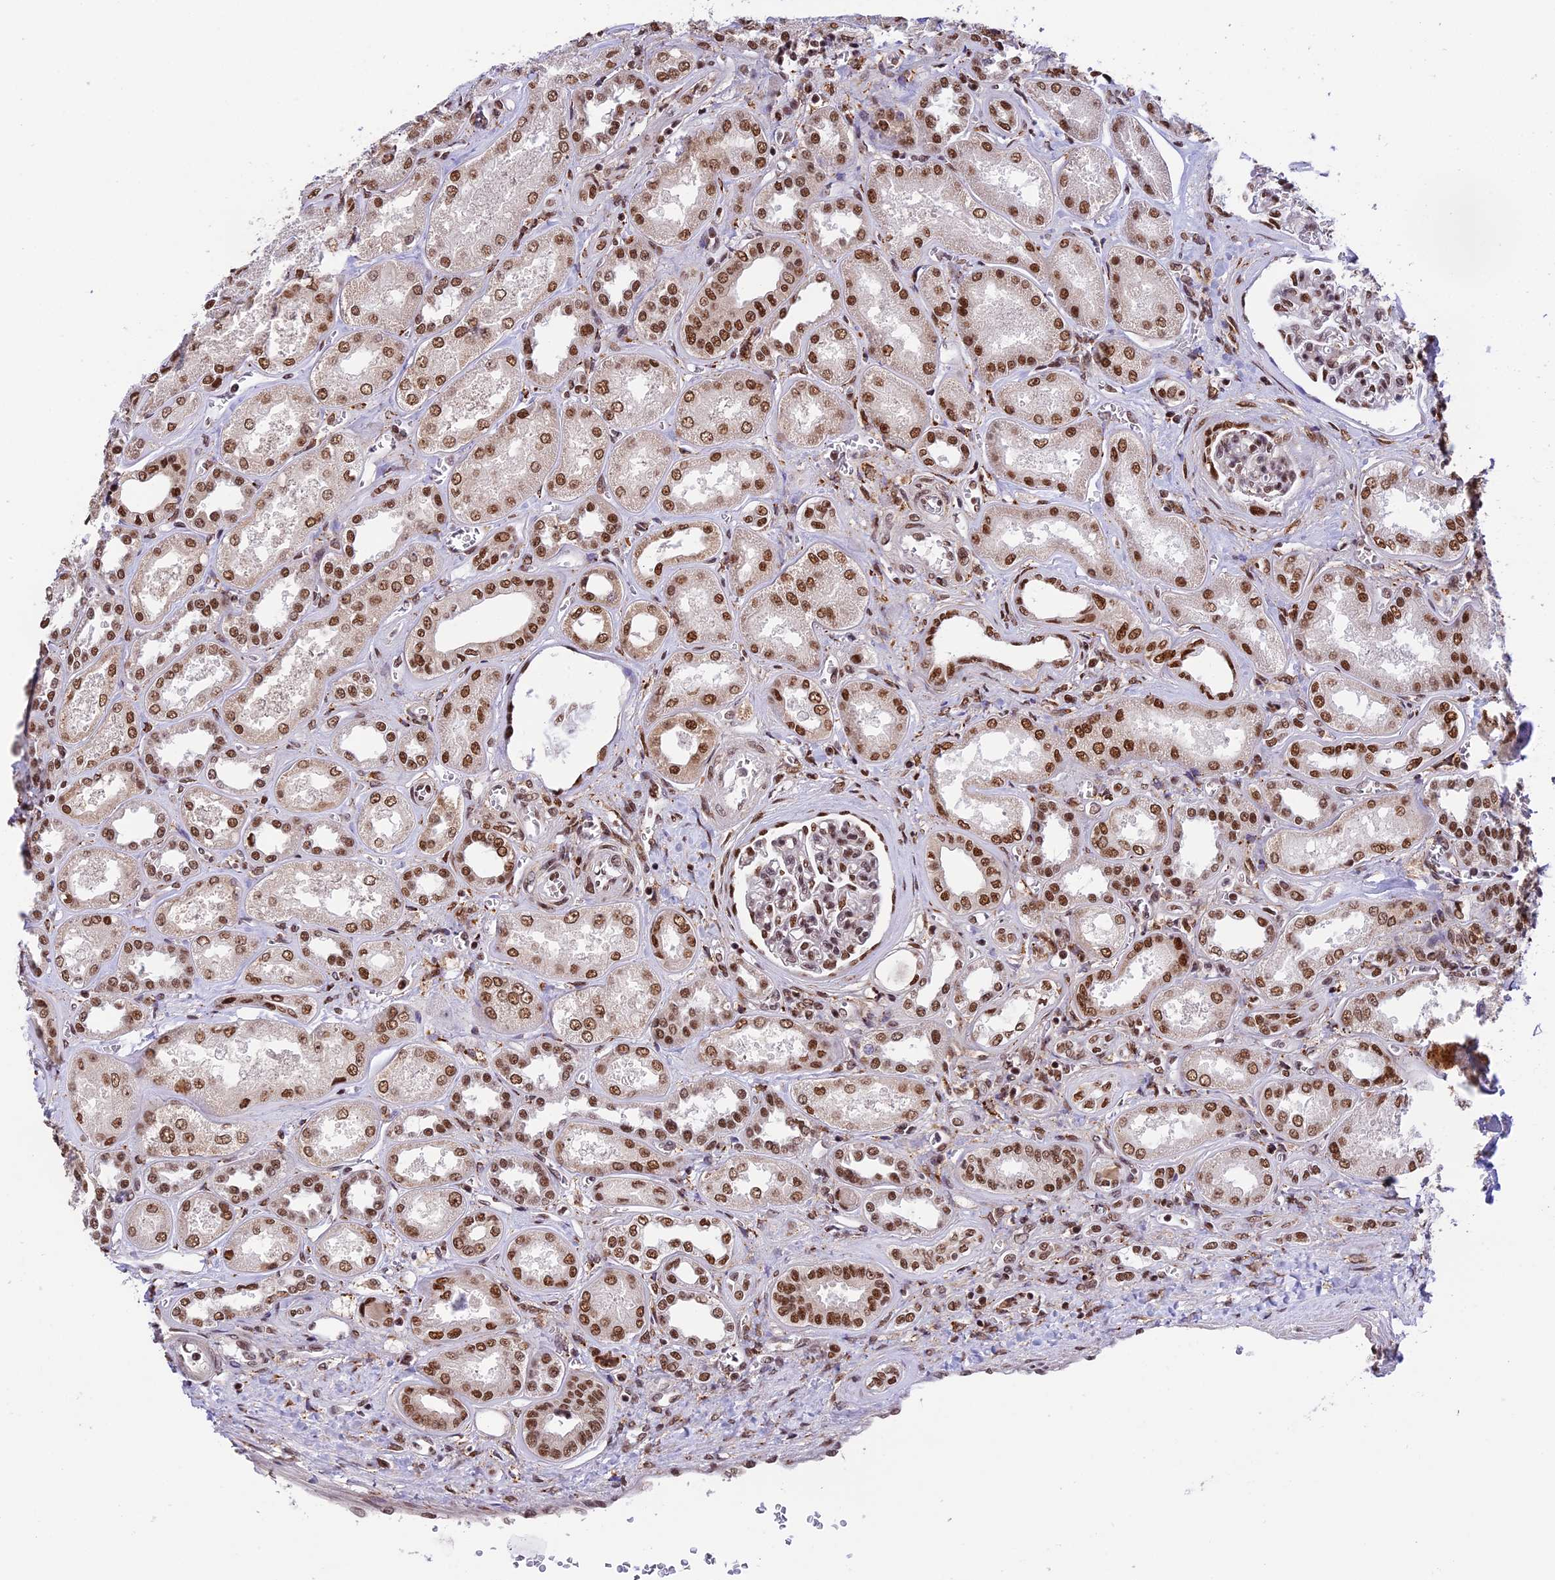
{"staining": {"intensity": "strong", "quantity": "25%-75%", "location": "nuclear"}, "tissue": "kidney", "cell_type": "Cells in glomeruli", "image_type": "normal", "snomed": [{"axis": "morphology", "description": "Normal tissue, NOS"}, {"axis": "morphology", "description": "Adenocarcinoma, NOS"}, {"axis": "topography", "description": "Kidney"}], "caption": "A histopathology image of human kidney stained for a protein shows strong nuclear brown staining in cells in glomeruli.", "gene": "RAMACL", "patient": {"sex": "female", "age": 68}}